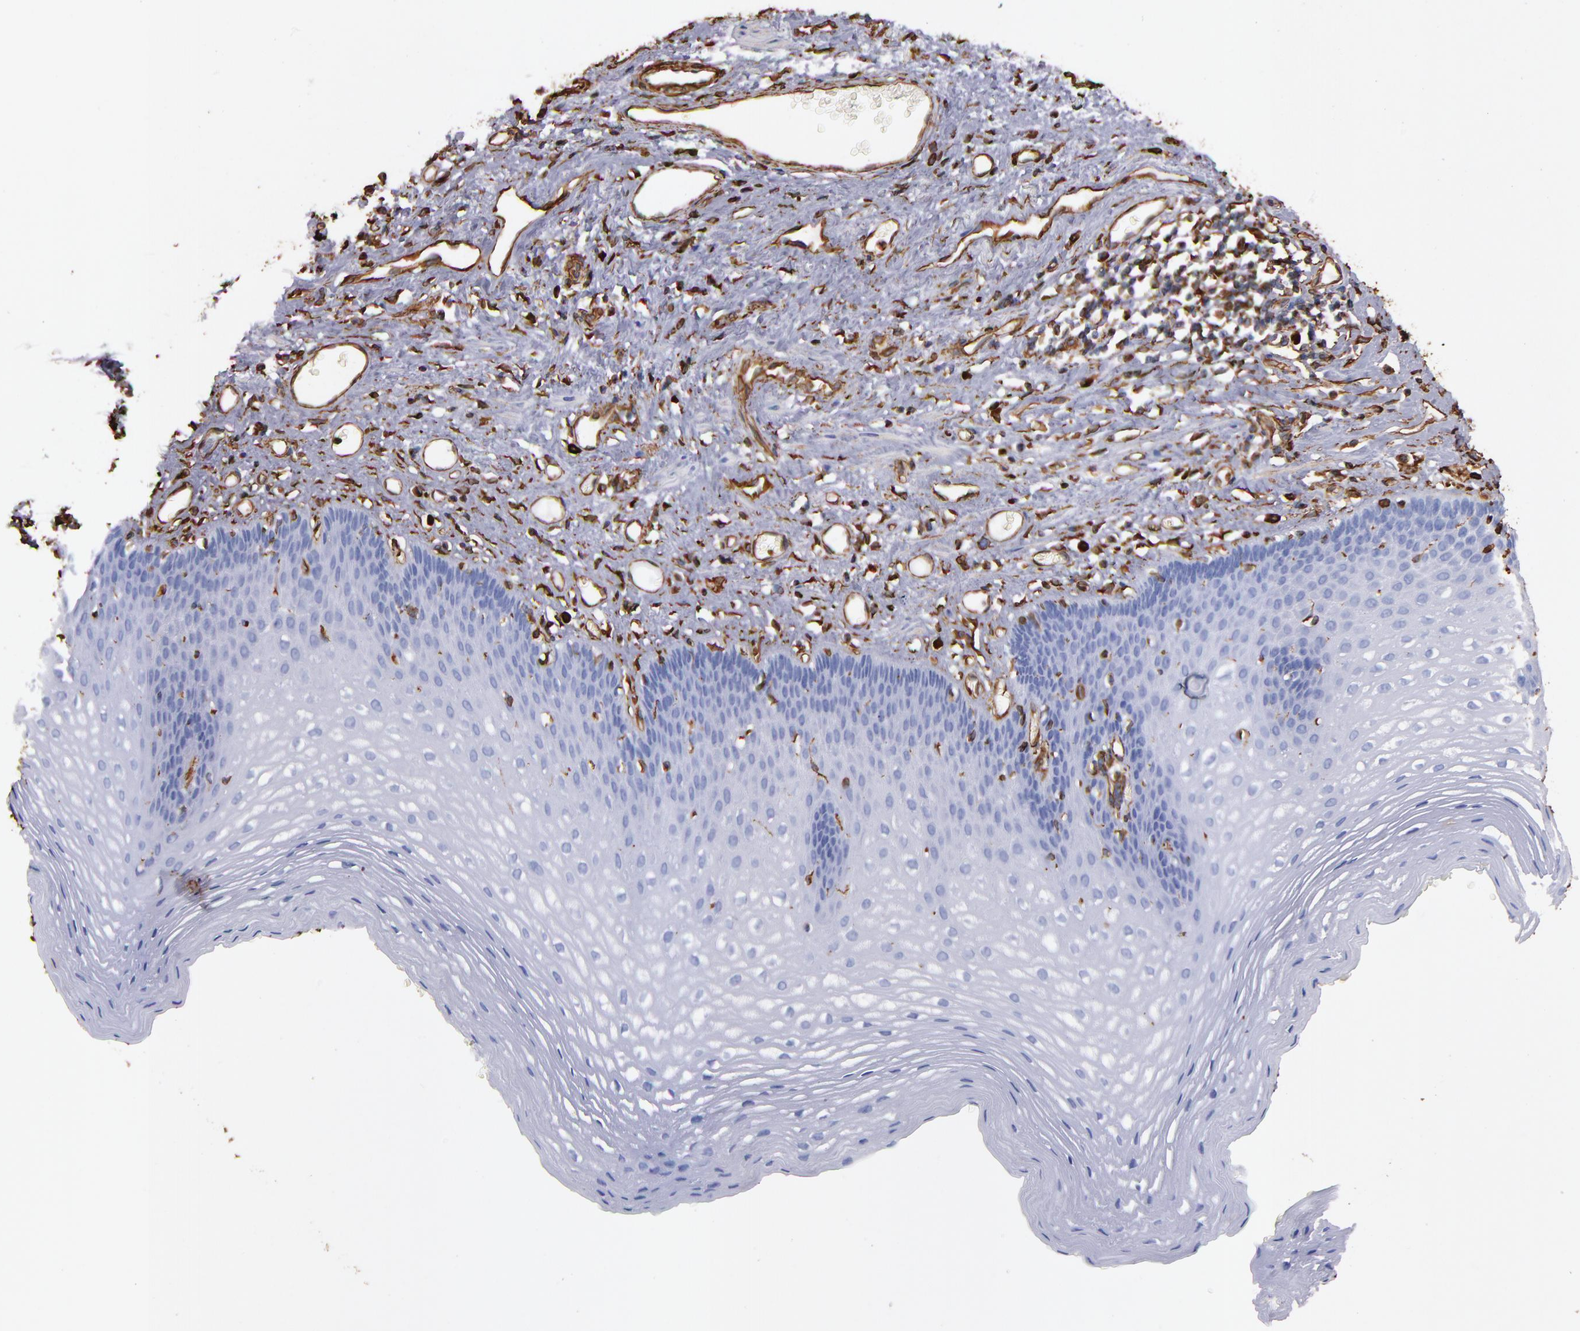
{"staining": {"intensity": "negative", "quantity": "none", "location": "none"}, "tissue": "esophagus", "cell_type": "Squamous epithelial cells", "image_type": "normal", "snomed": [{"axis": "morphology", "description": "Normal tissue, NOS"}, {"axis": "topography", "description": "Esophagus"}], "caption": "Immunohistochemical staining of unremarkable human esophagus exhibits no significant expression in squamous epithelial cells.", "gene": "VIM", "patient": {"sex": "female", "age": 70}}